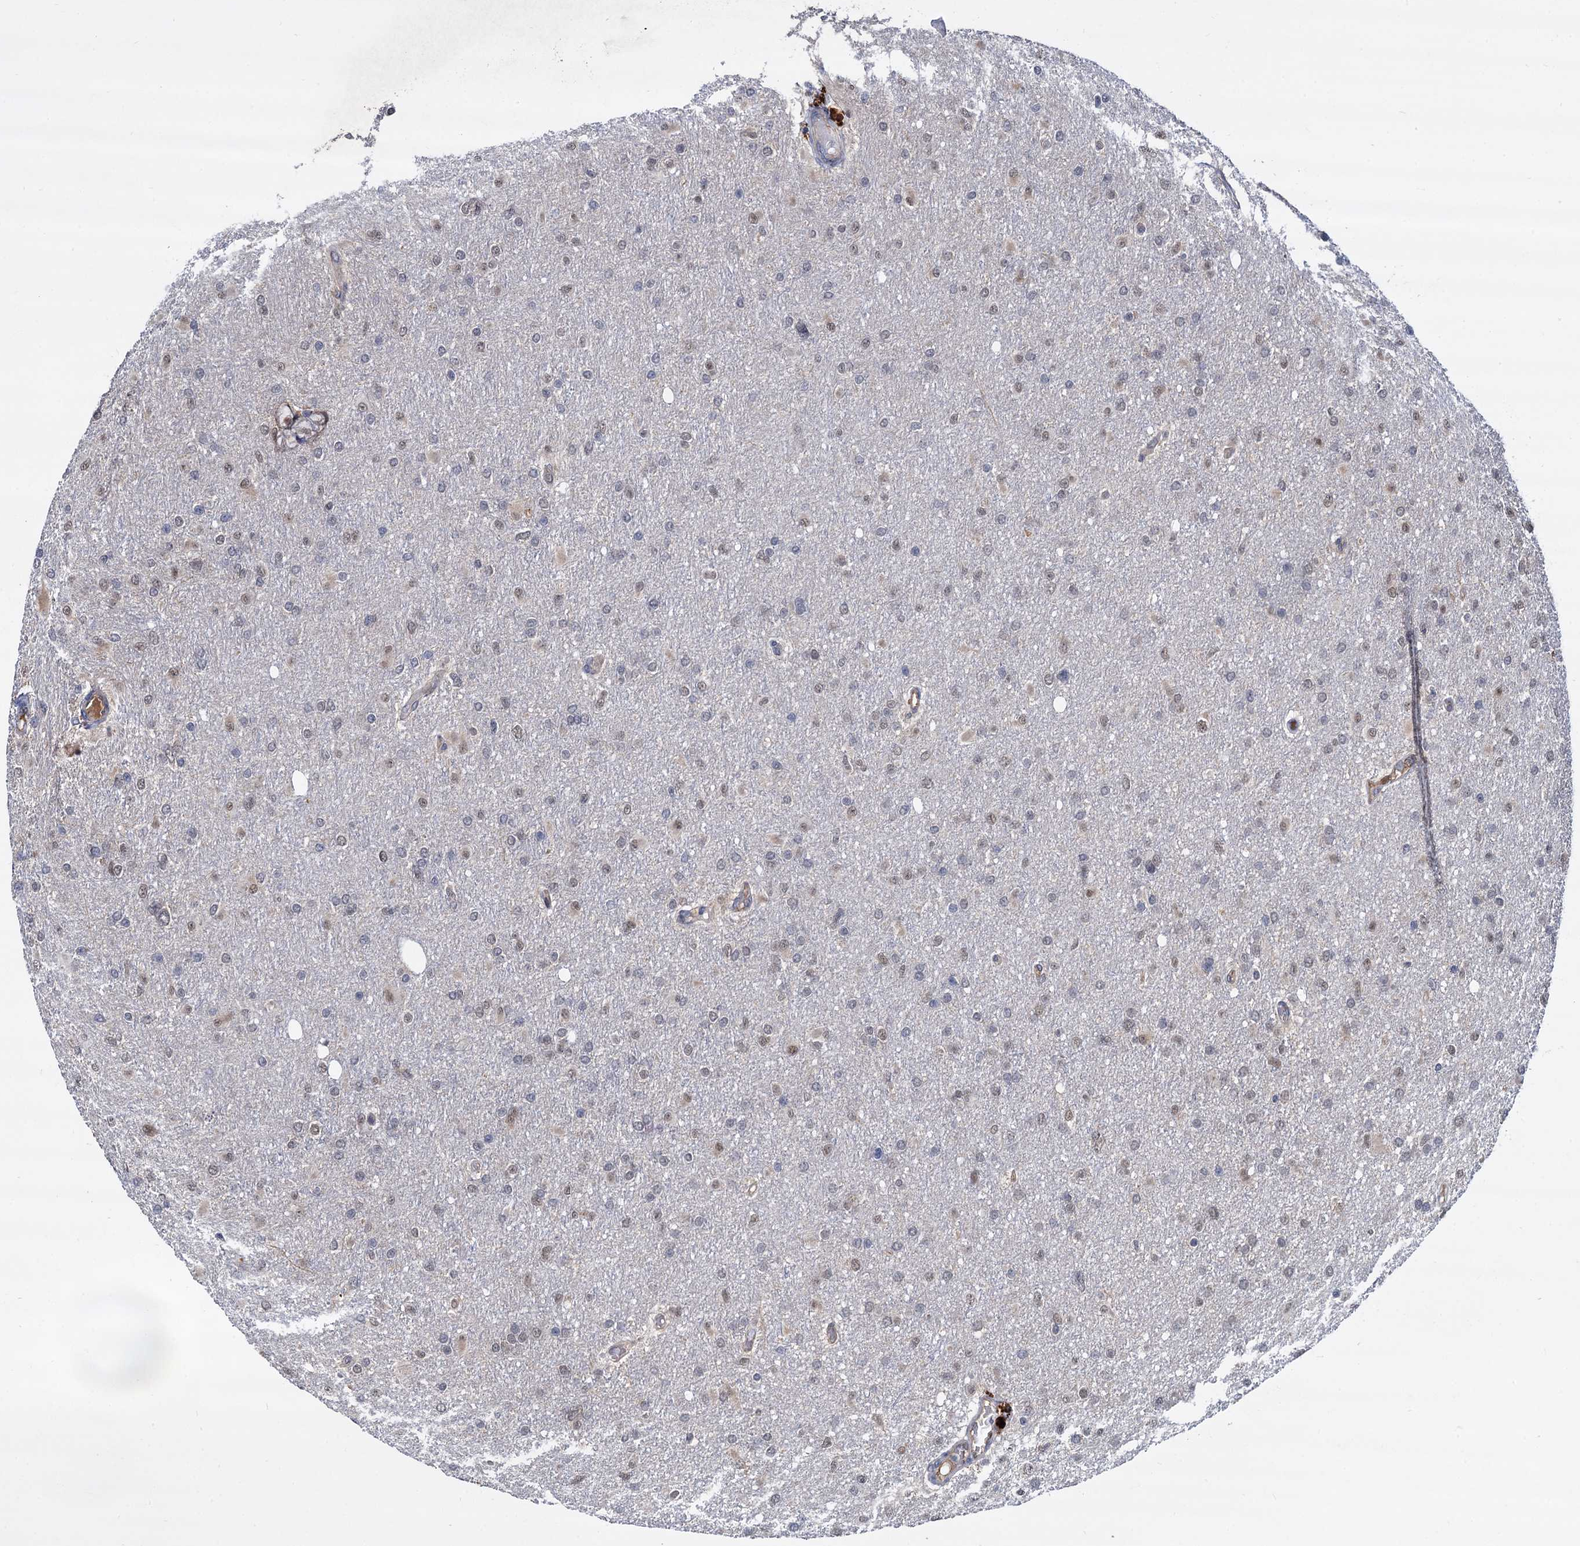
{"staining": {"intensity": "weak", "quantity": "<25%", "location": "nuclear"}, "tissue": "glioma", "cell_type": "Tumor cells", "image_type": "cancer", "snomed": [{"axis": "morphology", "description": "Glioma, malignant, High grade"}, {"axis": "topography", "description": "Cerebral cortex"}], "caption": "This is a photomicrograph of immunohistochemistry (IHC) staining of malignant glioma (high-grade), which shows no staining in tumor cells. The staining was performed using DAB to visualize the protein expression in brown, while the nuclei were stained in blue with hematoxylin (Magnification: 20x).", "gene": "PSMD4", "patient": {"sex": "female", "age": 36}}